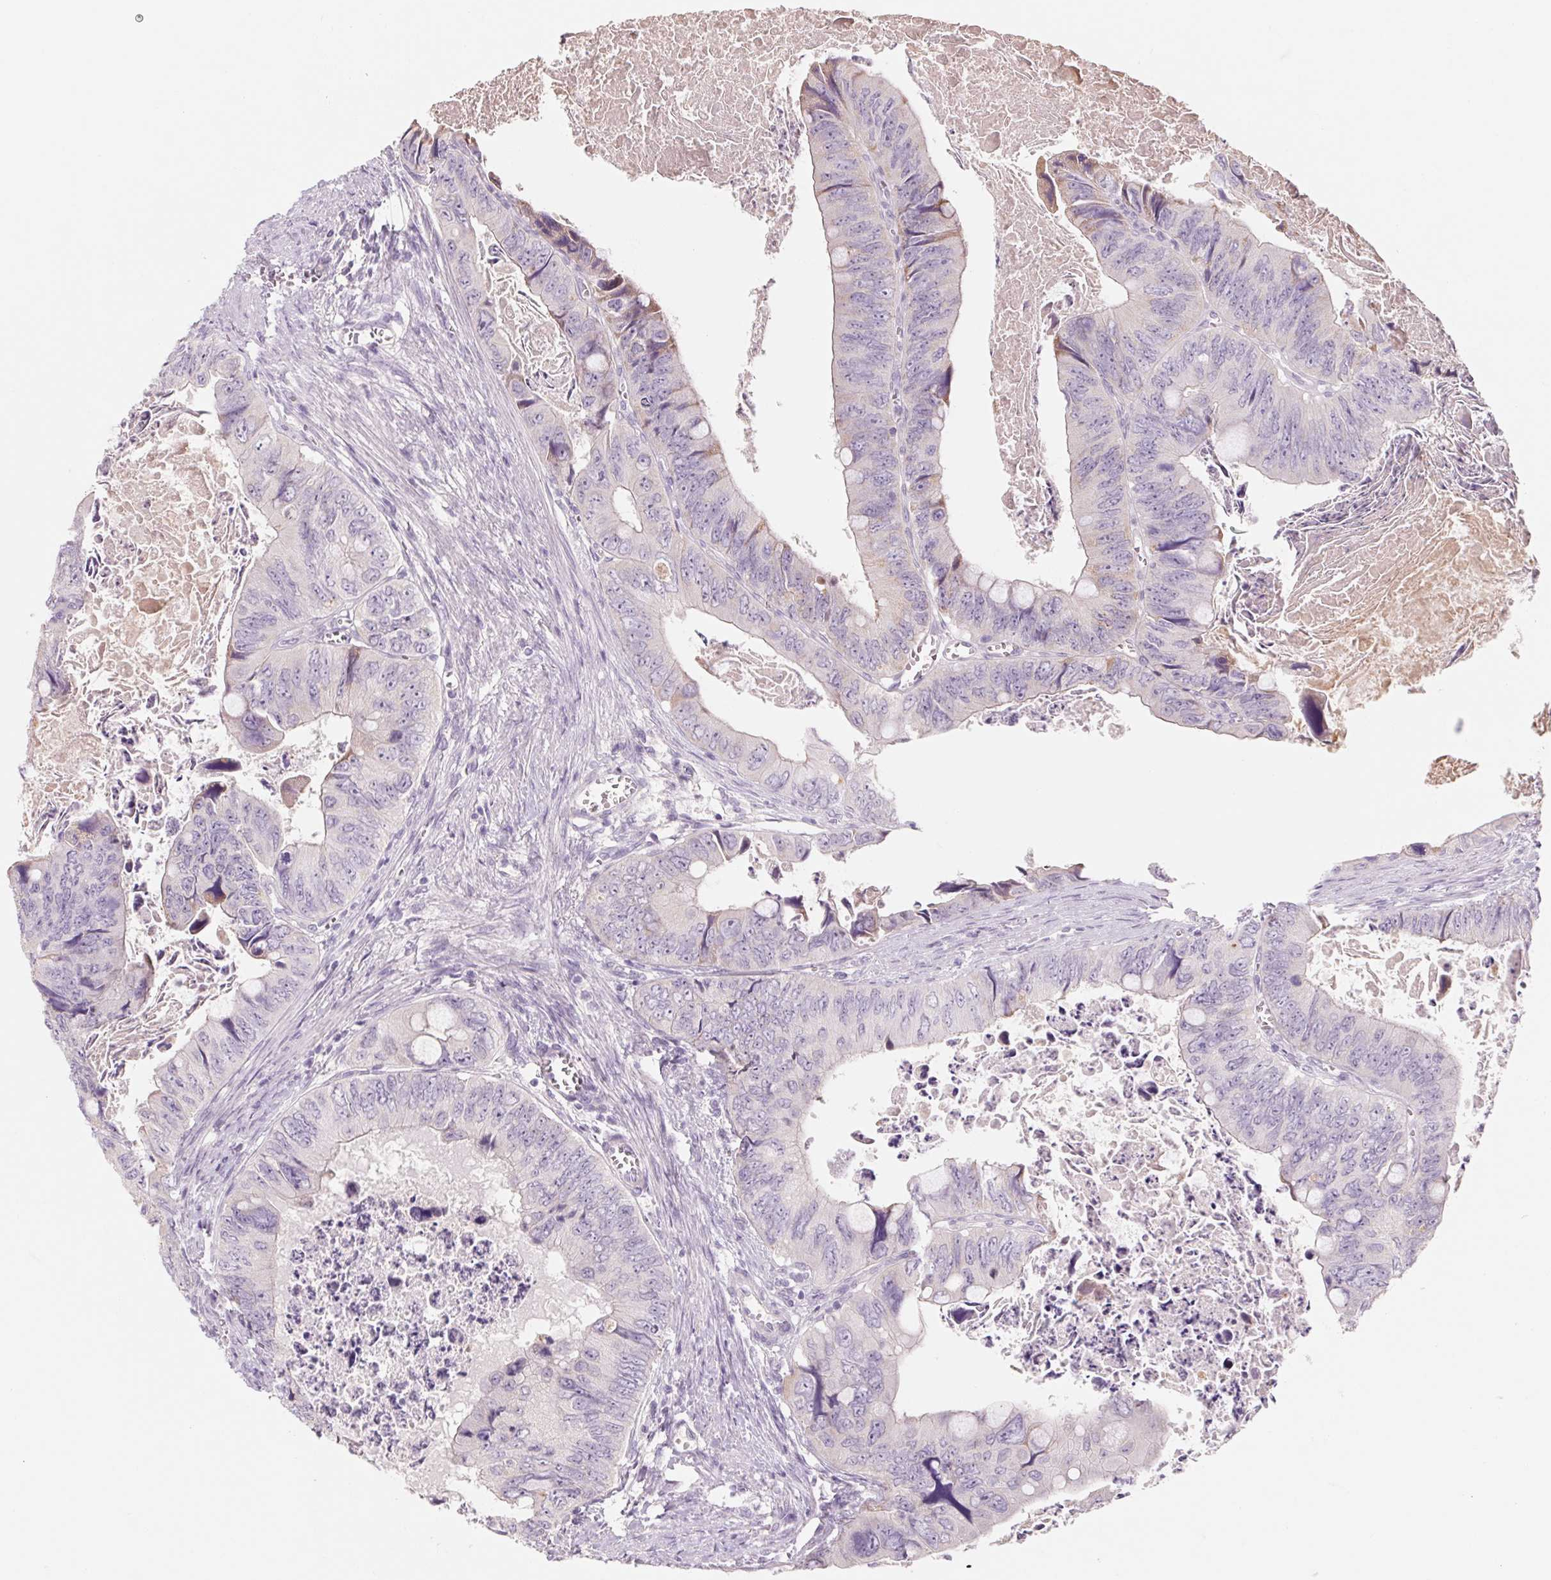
{"staining": {"intensity": "negative", "quantity": "none", "location": "none"}, "tissue": "colorectal cancer", "cell_type": "Tumor cells", "image_type": "cancer", "snomed": [{"axis": "morphology", "description": "Adenocarcinoma, NOS"}, {"axis": "topography", "description": "Colon"}], "caption": "Colorectal cancer (adenocarcinoma) was stained to show a protein in brown. There is no significant staining in tumor cells.", "gene": "POU1F1", "patient": {"sex": "female", "age": 84}}